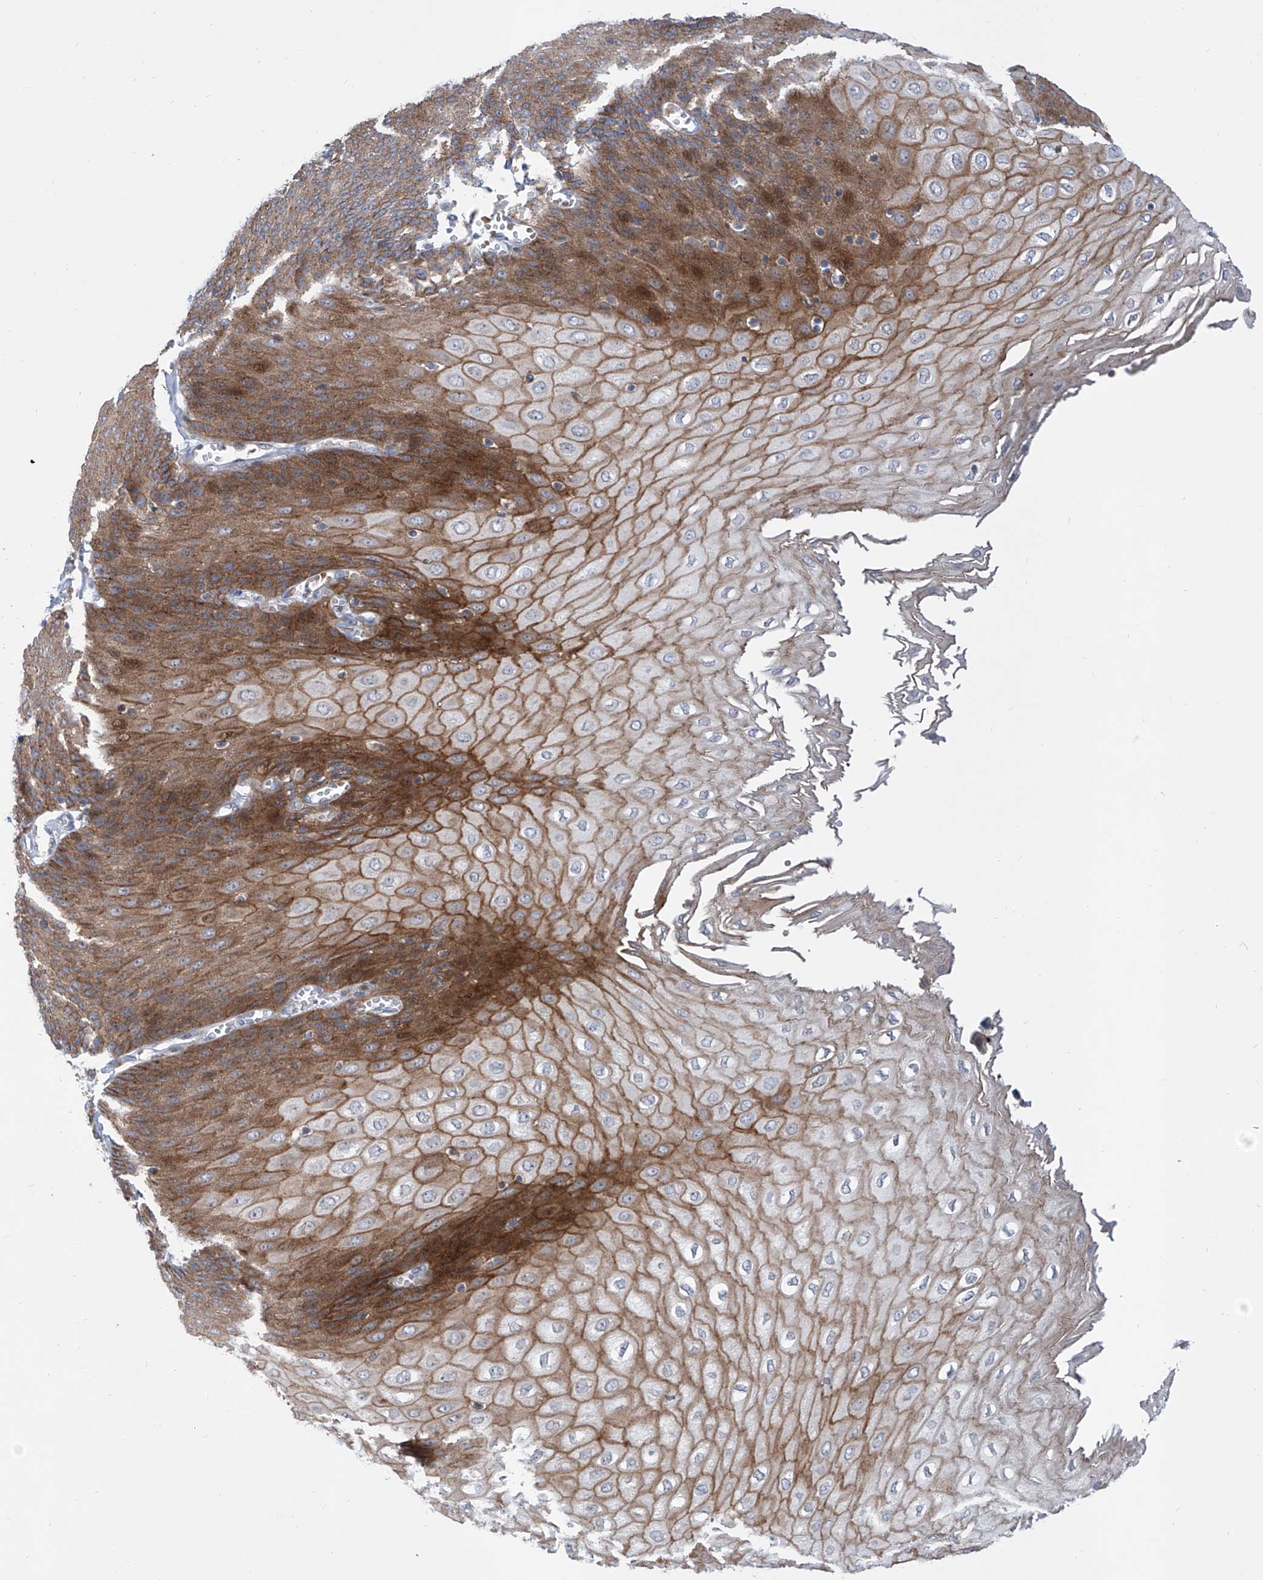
{"staining": {"intensity": "moderate", "quantity": ">75%", "location": "cytoplasmic/membranous"}, "tissue": "esophagus", "cell_type": "Squamous epithelial cells", "image_type": "normal", "snomed": [{"axis": "morphology", "description": "Normal tissue, NOS"}, {"axis": "topography", "description": "Esophagus"}], "caption": "Immunohistochemistry staining of normal esophagus, which reveals medium levels of moderate cytoplasmic/membranous staining in approximately >75% of squamous epithelial cells indicating moderate cytoplasmic/membranous protein expression. The staining was performed using DAB (brown) for protein detection and nuclei were counterstained in hematoxylin (blue).", "gene": "LRRC1", "patient": {"sex": "male", "age": 60}}